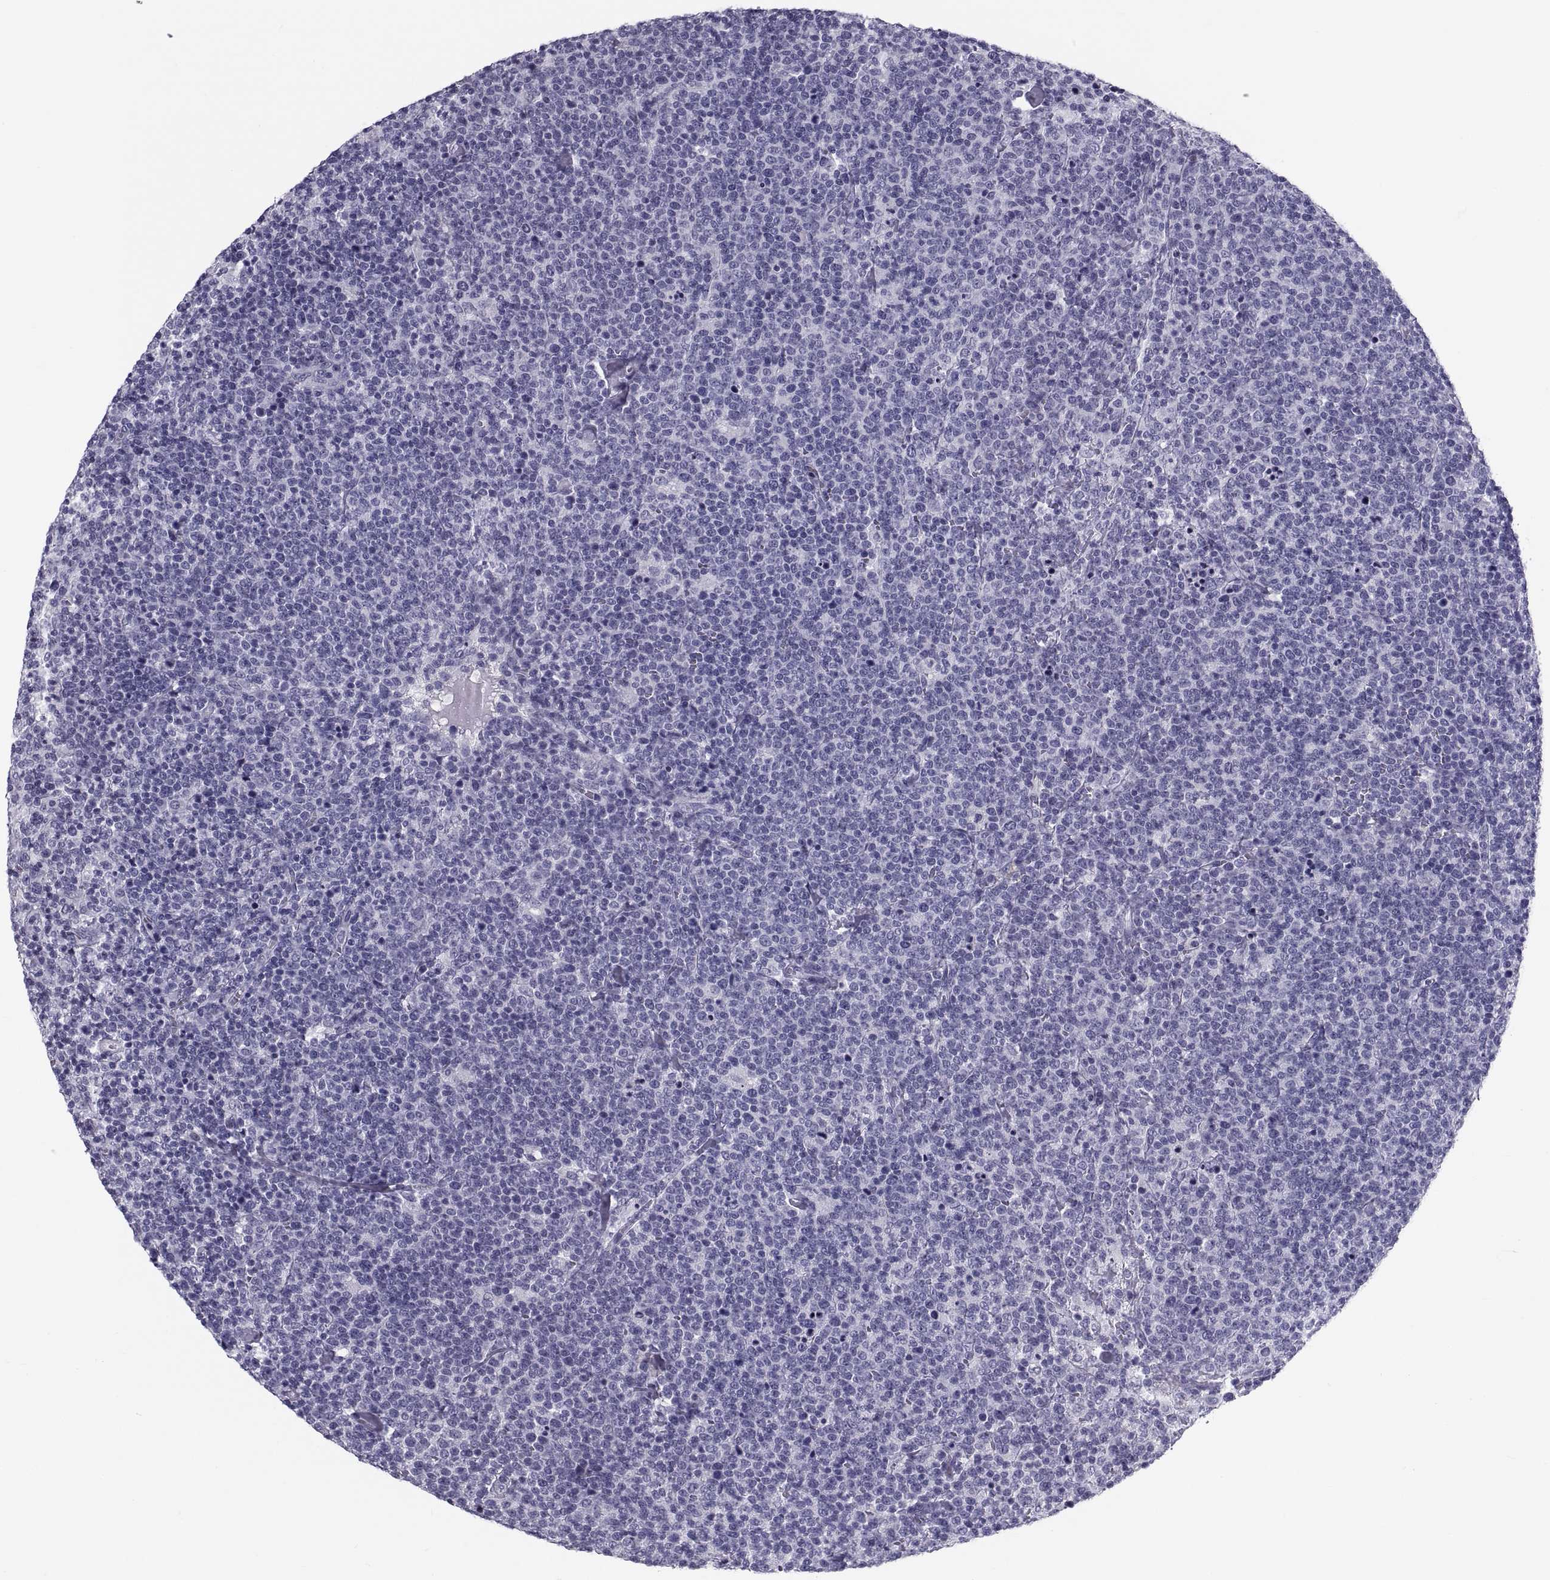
{"staining": {"intensity": "negative", "quantity": "none", "location": "none"}, "tissue": "lymphoma", "cell_type": "Tumor cells", "image_type": "cancer", "snomed": [{"axis": "morphology", "description": "Malignant lymphoma, non-Hodgkin's type, High grade"}, {"axis": "topography", "description": "Lymph node"}], "caption": "Micrograph shows no significant protein staining in tumor cells of lymphoma.", "gene": "CRISP1", "patient": {"sex": "male", "age": 61}}